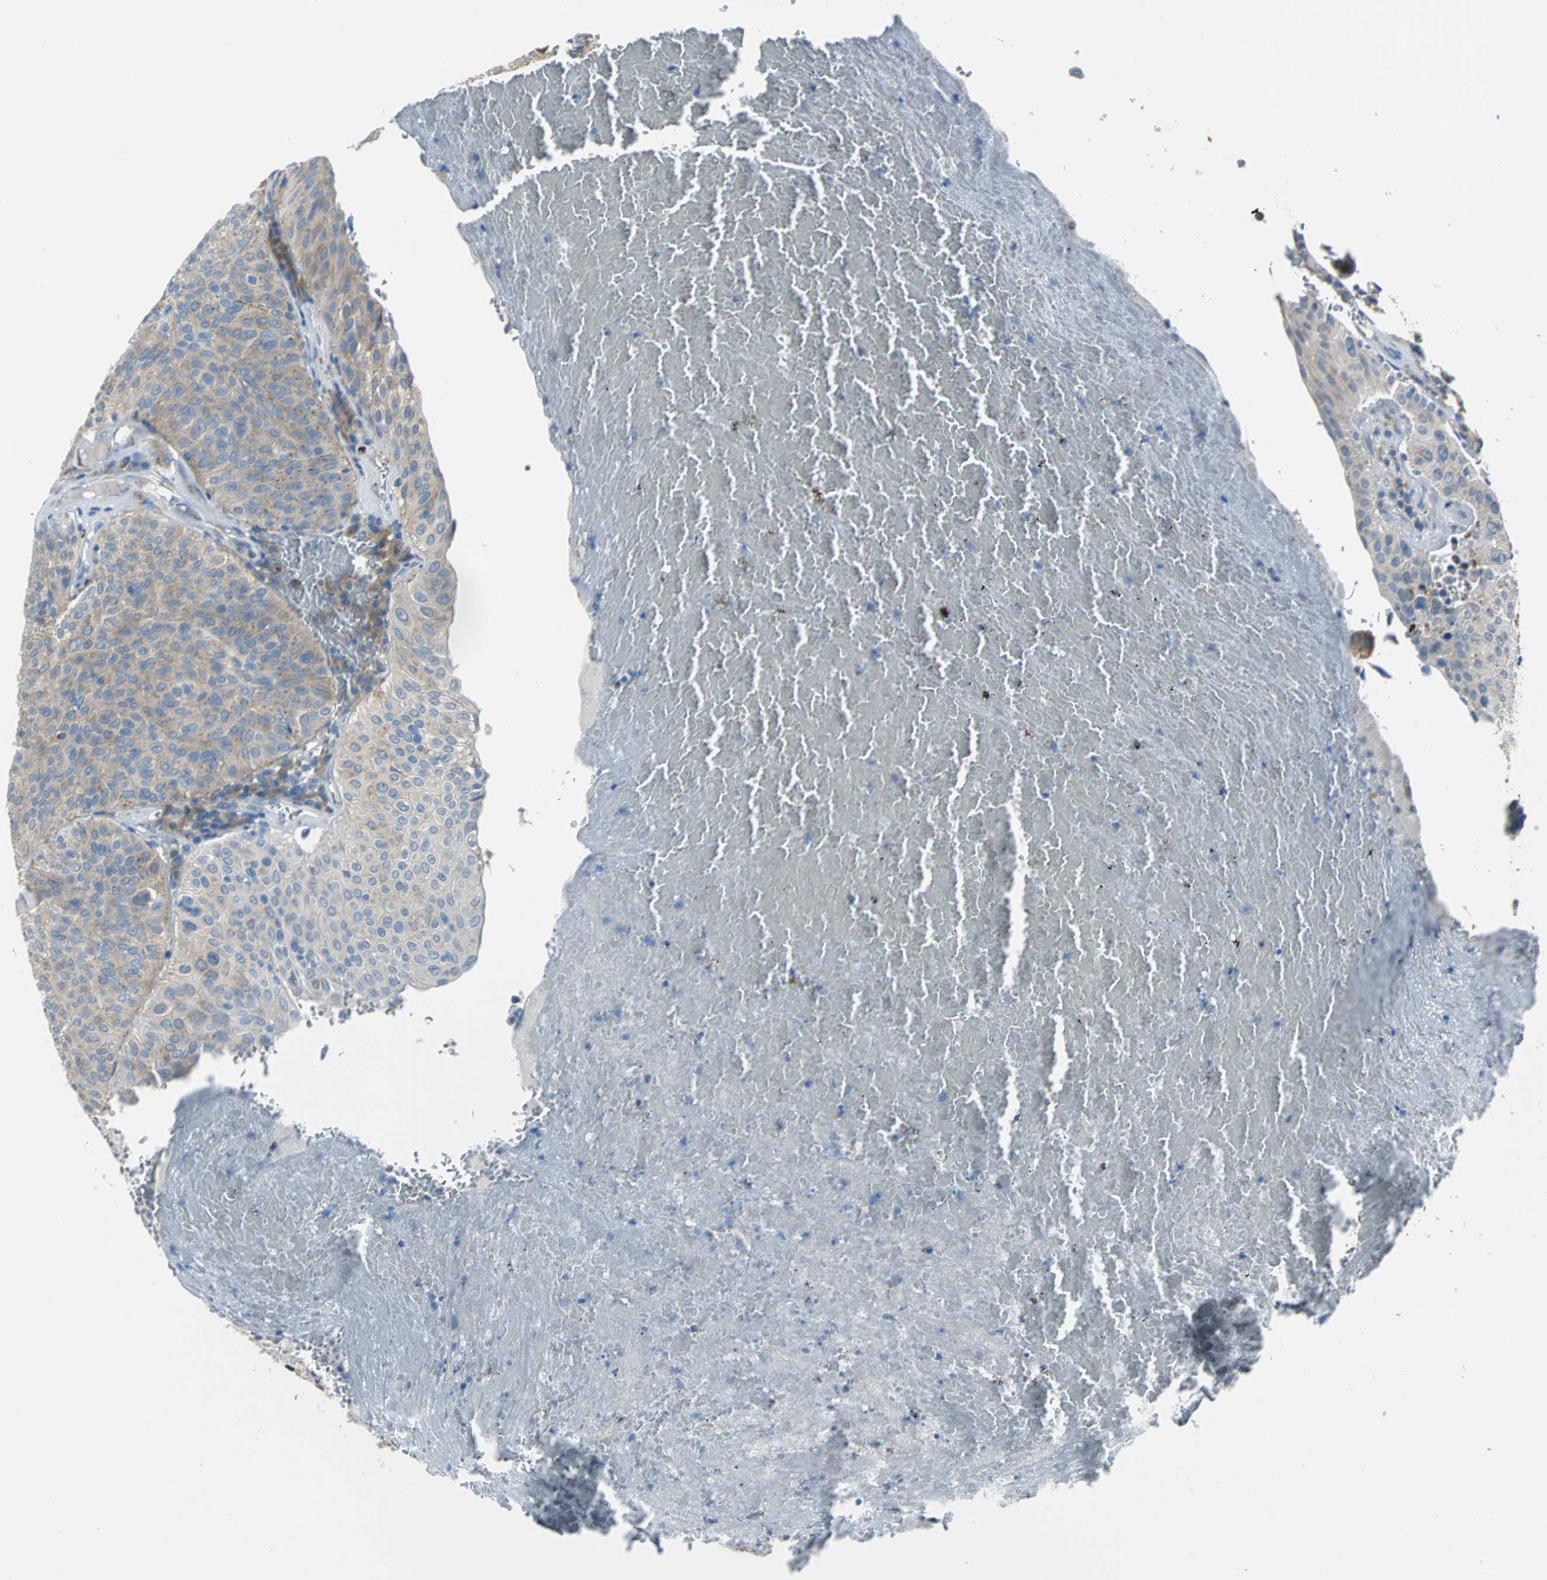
{"staining": {"intensity": "weak", "quantity": ">75%", "location": "cytoplasmic/membranous"}, "tissue": "urothelial cancer", "cell_type": "Tumor cells", "image_type": "cancer", "snomed": [{"axis": "morphology", "description": "Urothelial carcinoma, High grade"}, {"axis": "topography", "description": "Urinary bladder"}], "caption": "The image exhibits a brown stain indicating the presence of a protein in the cytoplasmic/membranous of tumor cells in urothelial cancer. (brown staining indicates protein expression, while blue staining denotes nuclei).", "gene": "EIF5A", "patient": {"sex": "male", "age": 66}}